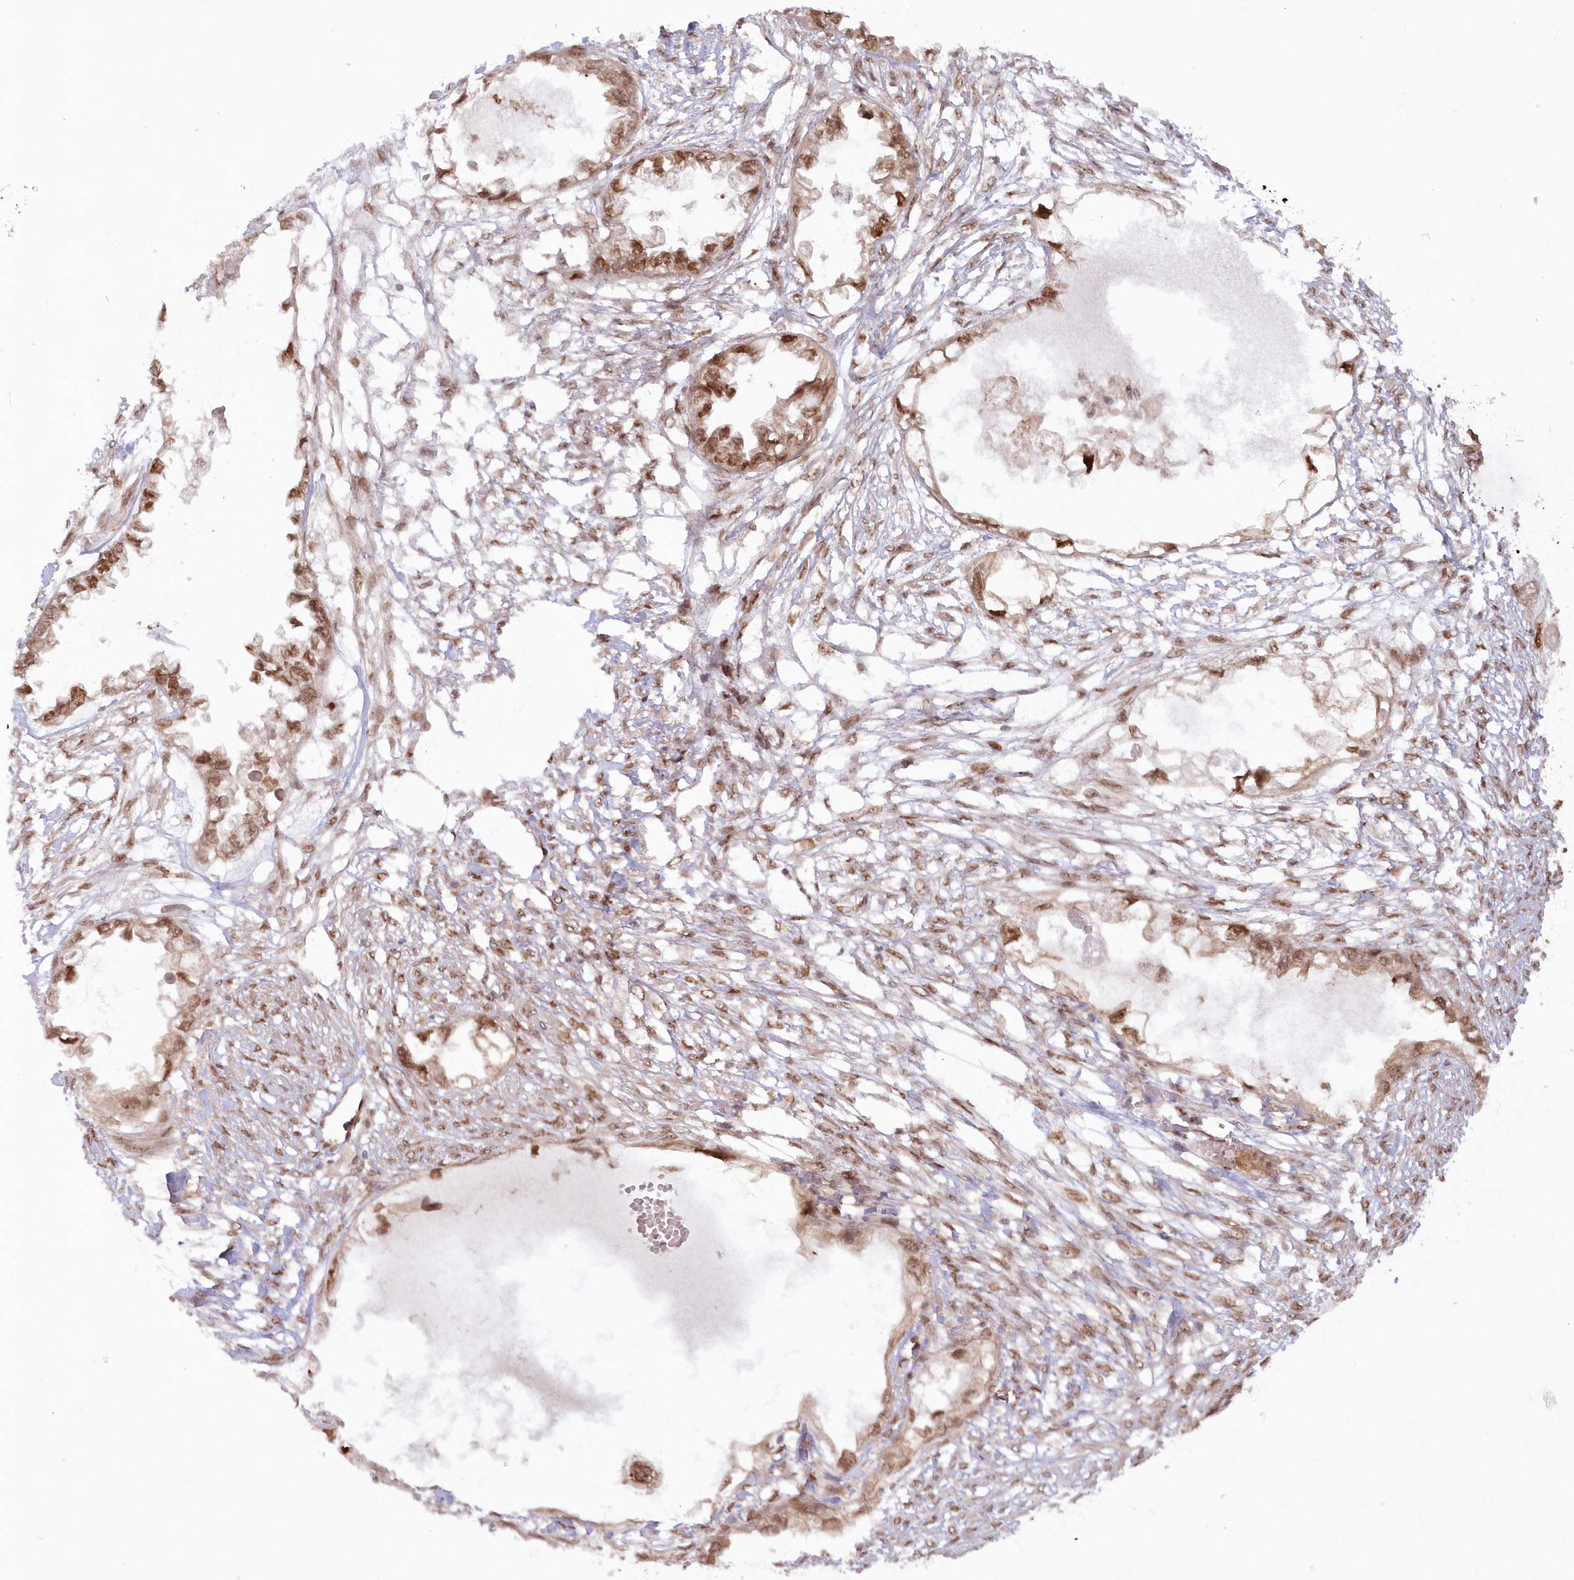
{"staining": {"intensity": "moderate", "quantity": ">75%", "location": "nuclear"}, "tissue": "endometrial cancer", "cell_type": "Tumor cells", "image_type": "cancer", "snomed": [{"axis": "morphology", "description": "Adenocarcinoma, NOS"}, {"axis": "morphology", "description": "Adenocarcinoma, metastatic, NOS"}, {"axis": "topography", "description": "Adipose tissue"}, {"axis": "topography", "description": "Endometrium"}], "caption": "Immunohistochemistry of endometrial metastatic adenocarcinoma shows medium levels of moderate nuclear expression in approximately >75% of tumor cells.", "gene": "TOGARAM2", "patient": {"sex": "female", "age": 67}}